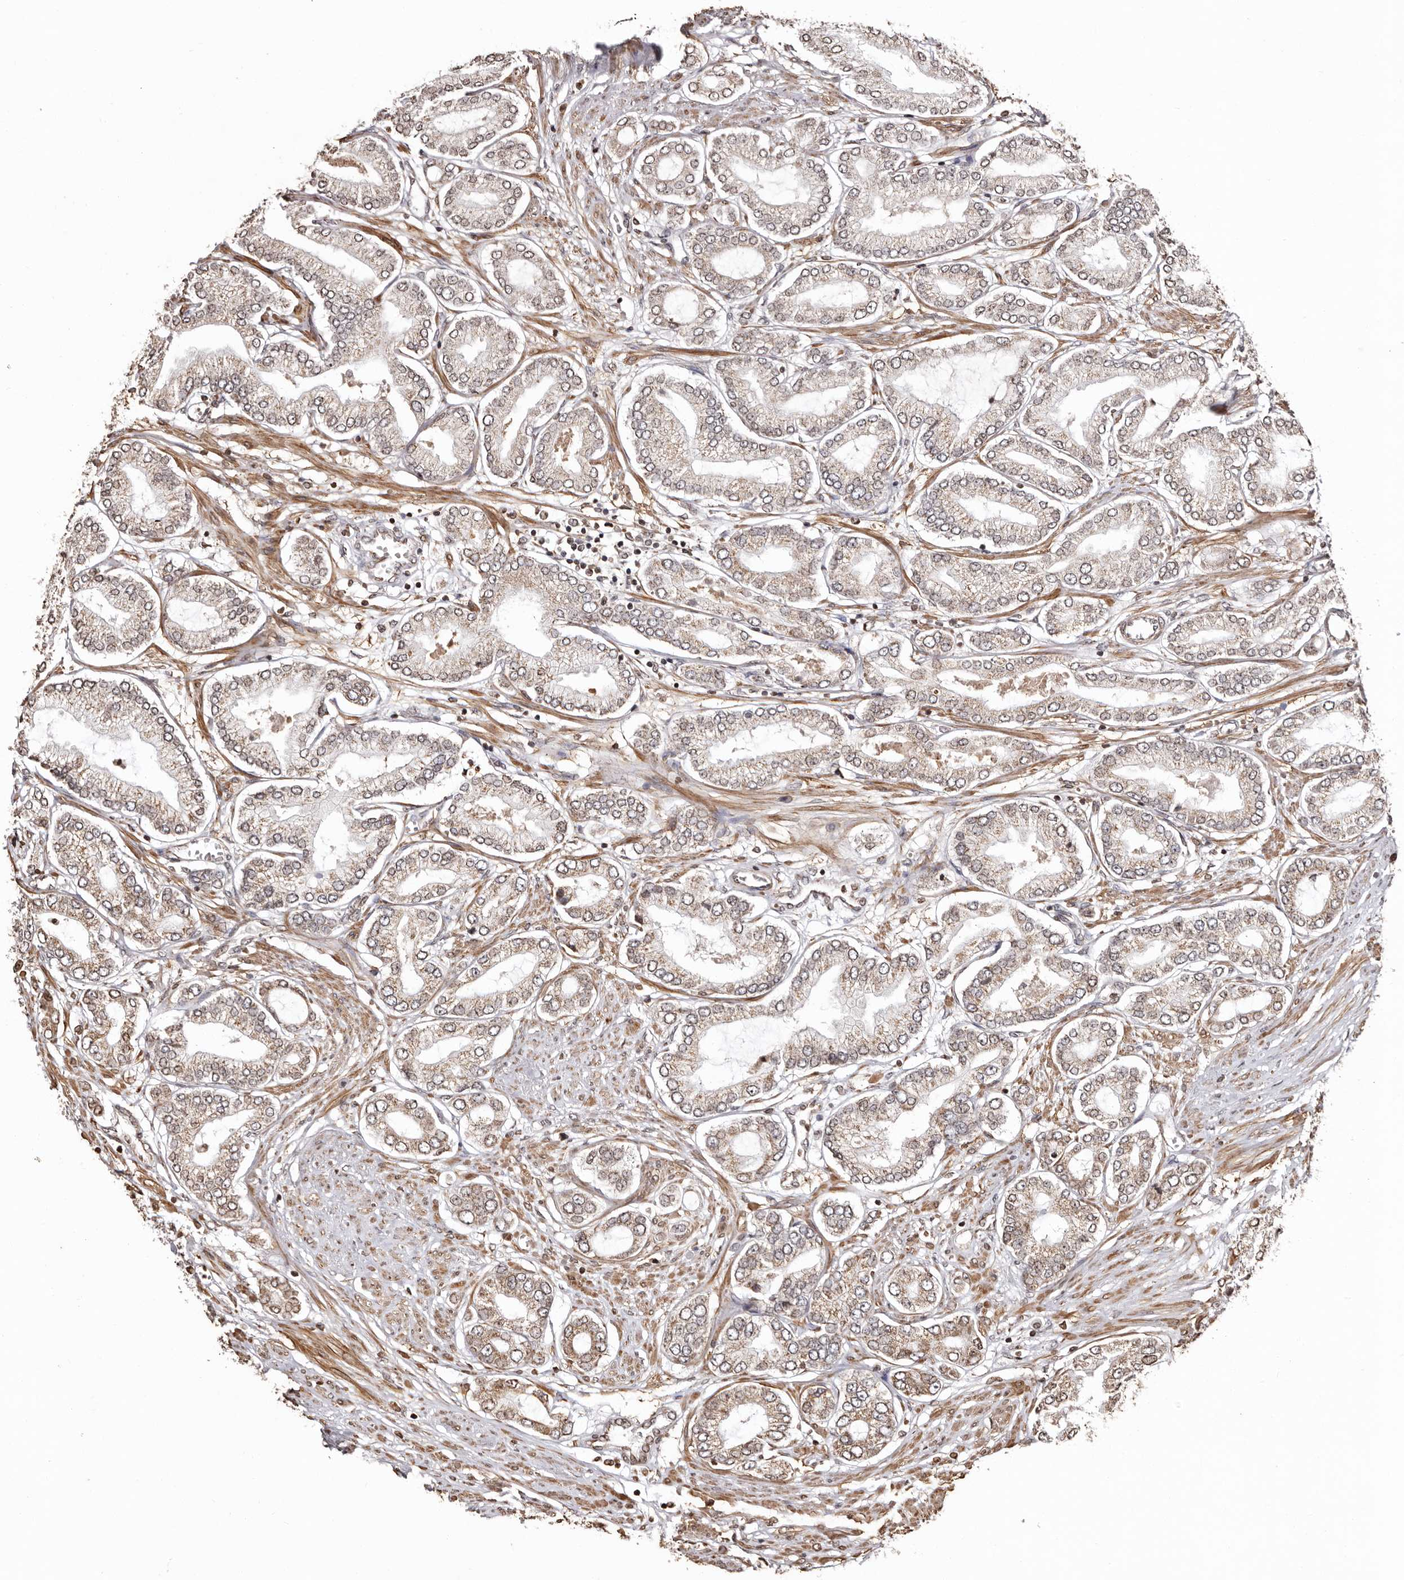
{"staining": {"intensity": "weak", "quantity": ">75%", "location": "cytoplasmic/membranous"}, "tissue": "prostate cancer", "cell_type": "Tumor cells", "image_type": "cancer", "snomed": [{"axis": "morphology", "description": "Adenocarcinoma, Low grade"}, {"axis": "topography", "description": "Prostate"}], "caption": "A histopathology image of human prostate cancer (low-grade adenocarcinoma) stained for a protein shows weak cytoplasmic/membranous brown staining in tumor cells. Immunohistochemistry (ihc) stains the protein of interest in brown and the nuclei are stained blue.", "gene": "CCDC190", "patient": {"sex": "male", "age": 63}}